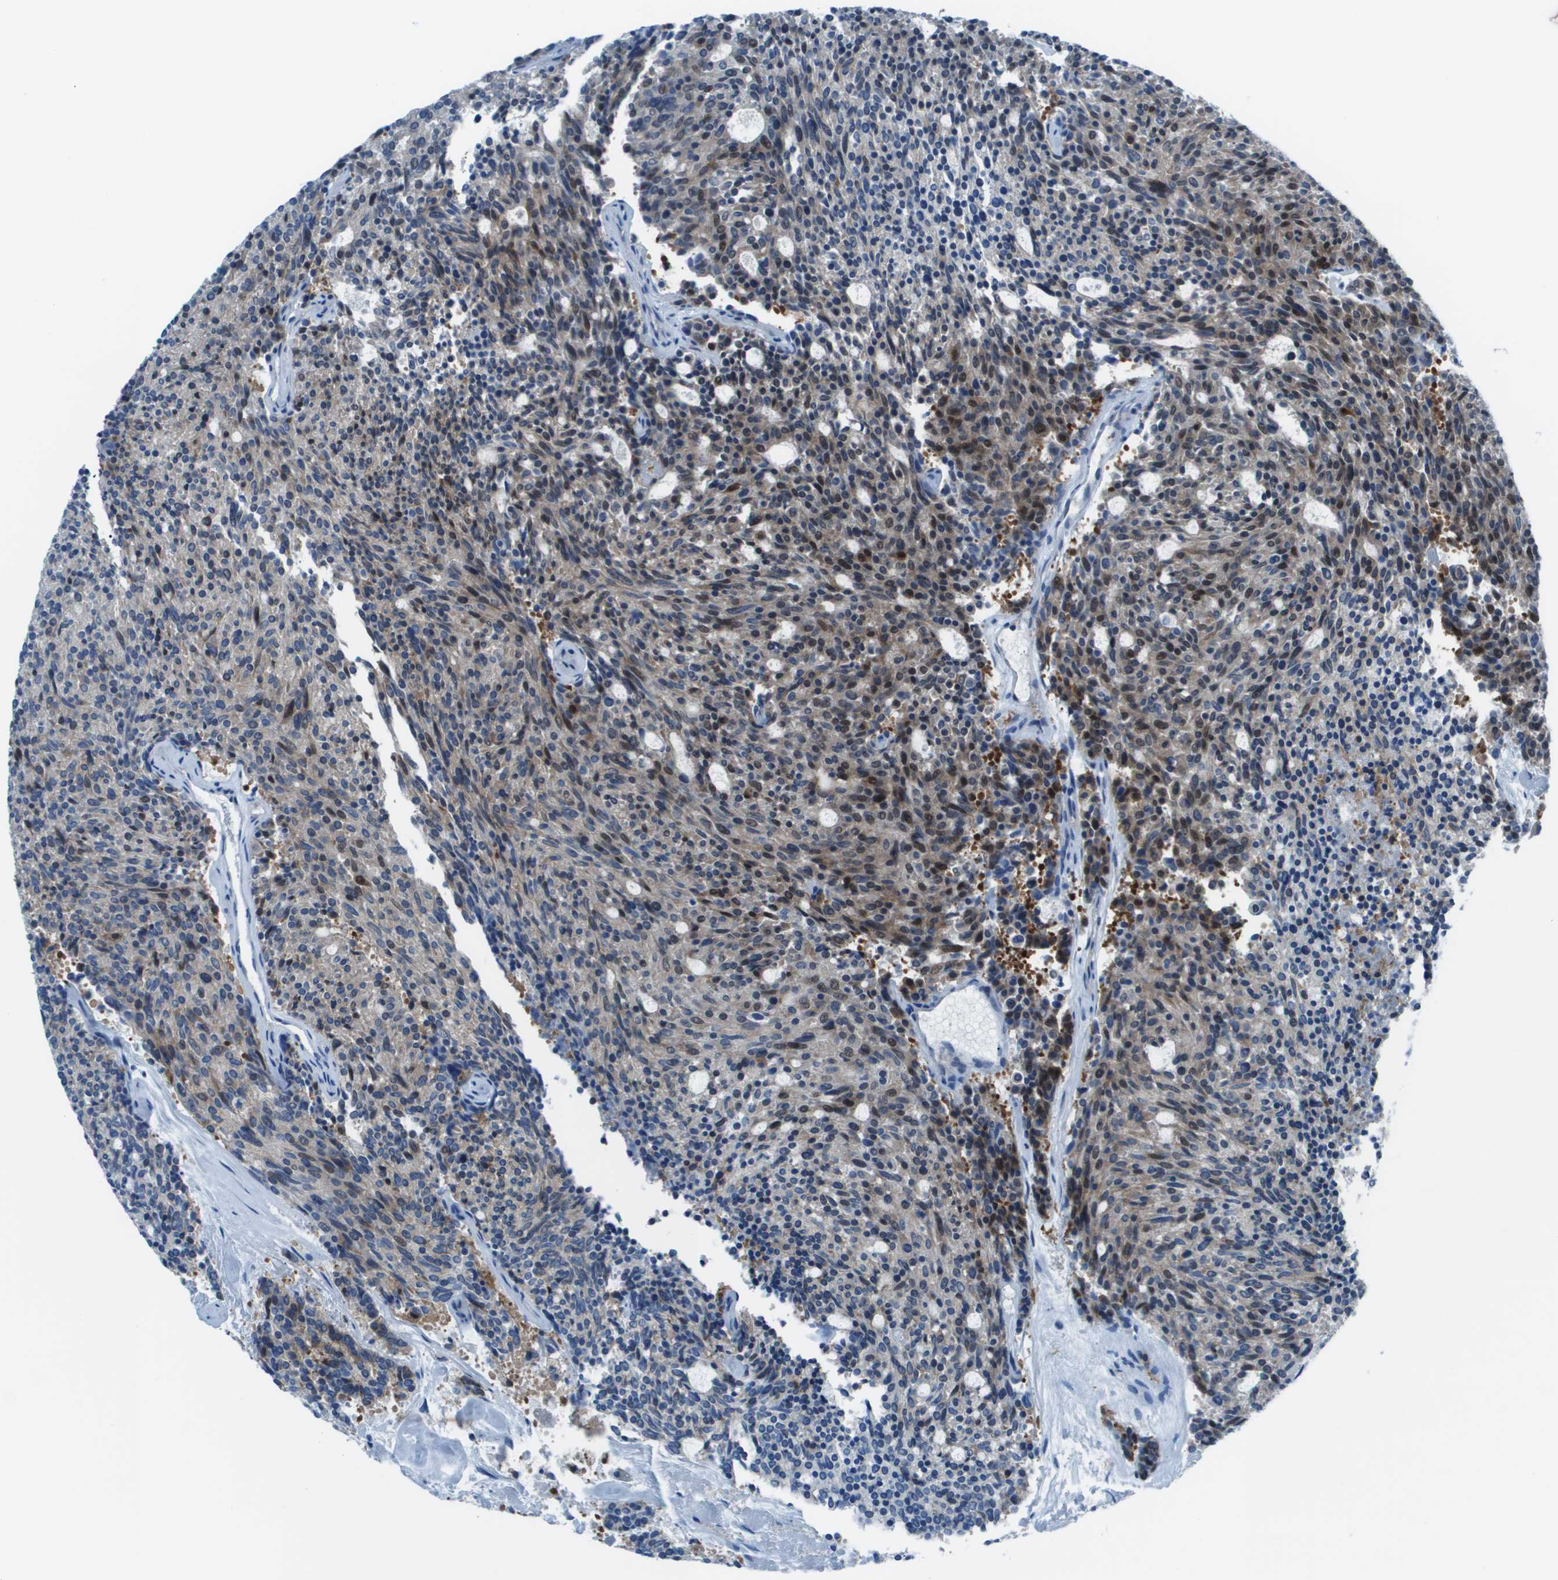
{"staining": {"intensity": "weak", "quantity": "<25%", "location": "cytoplasmic/membranous"}, "tissue": "carcinoid", "cell_type": "Tumor cells", "image_type": "cancer", "snomed": [{"axis": "morphology", "description": "Carcinoid, malignant, NOS"}, {"axis": "topography", "description": "Pancreas"}], "caption": "Malignant carcinoid stained for a protein using IHC shows no expression tumor cells.", "gene": "STIP1", "patient": {"sex": "female", "age": 54}}